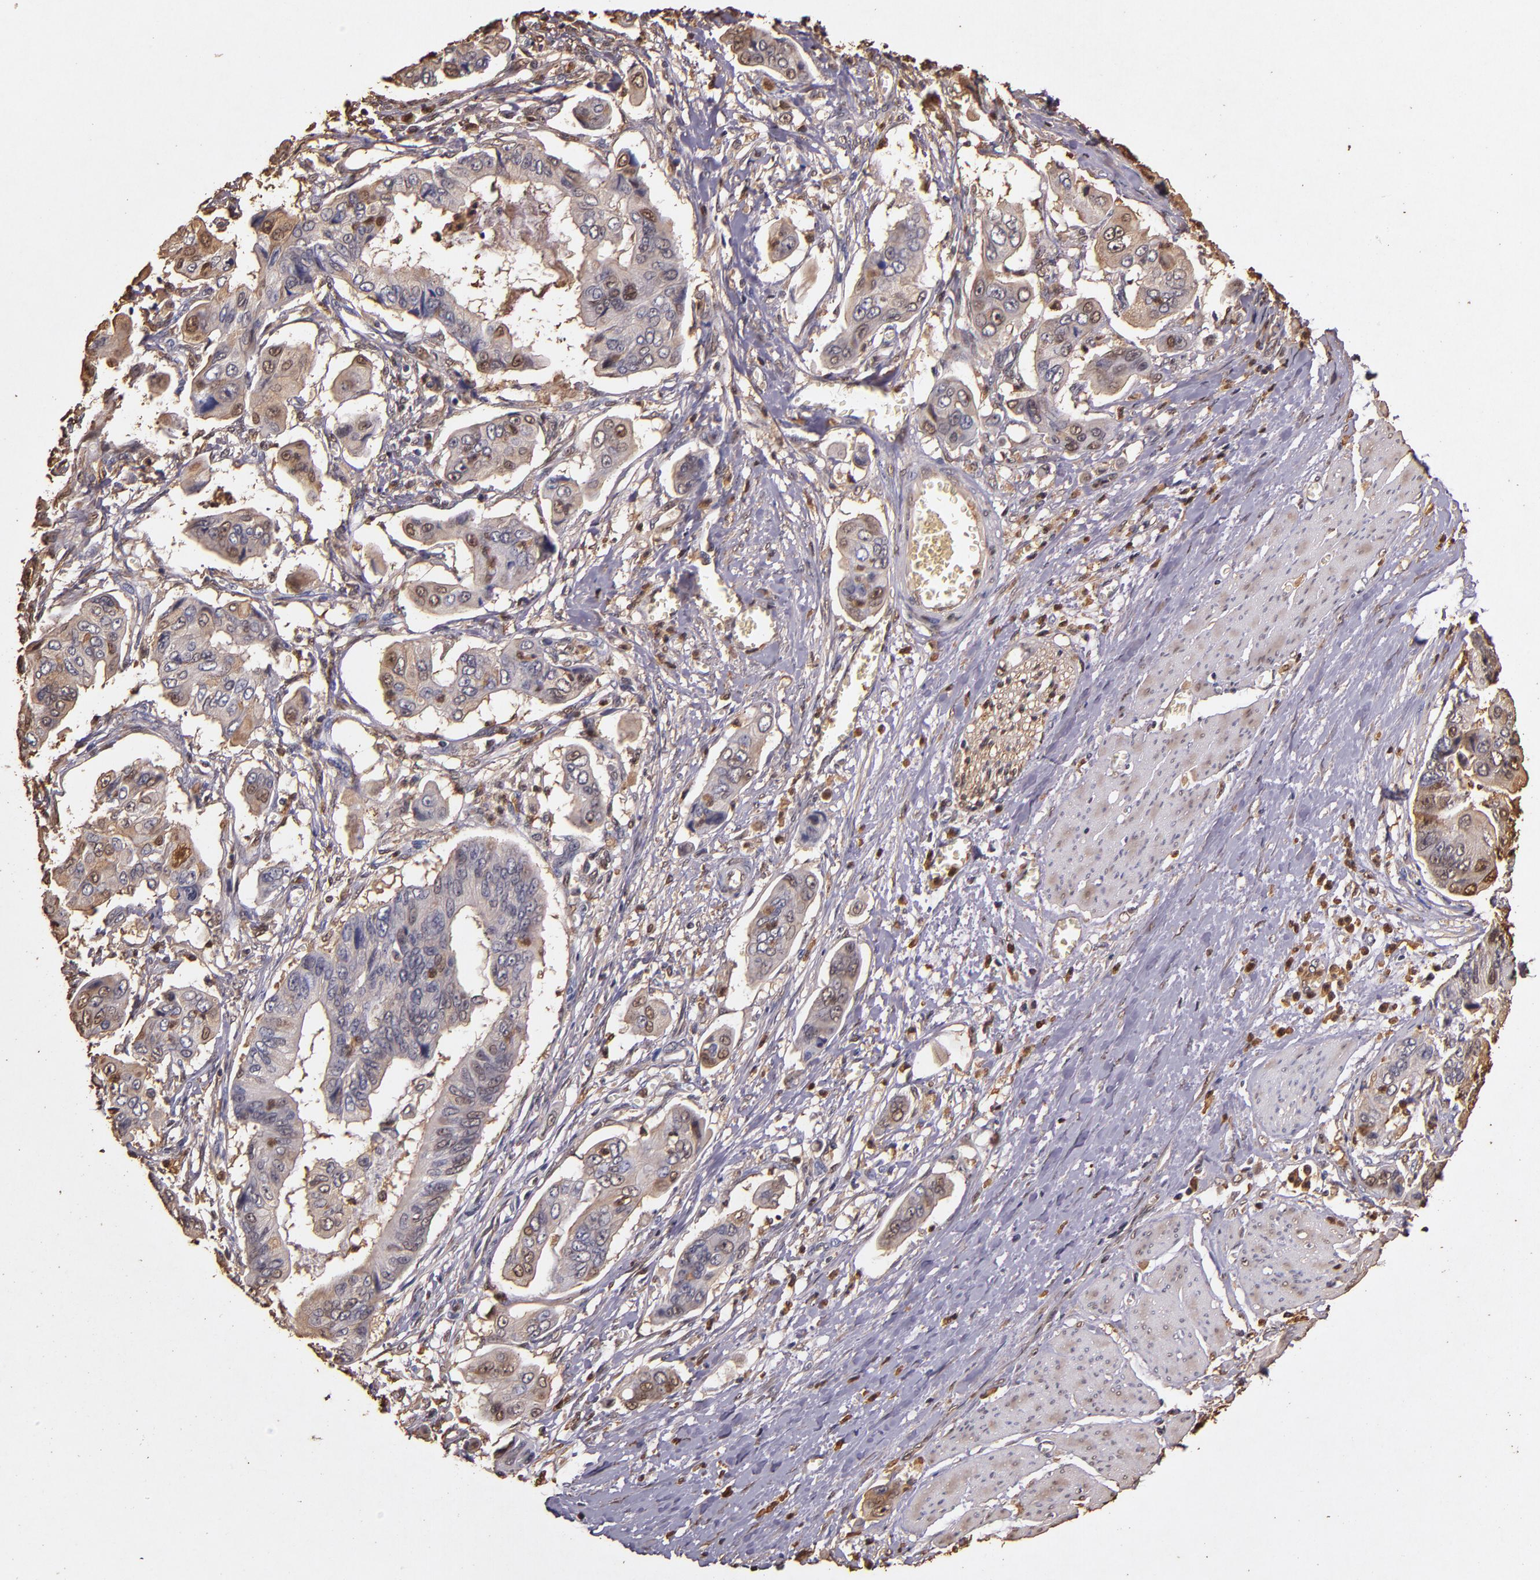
{"staining": {"intensity": "moderate", "quantity": "25%-75%", "location": "cytoplasmic/membranous,nuclear"}, "tissue": "stomach cancer", "cell_type": "Tumor cells", "image_type": "cancer", "snomed": [{"axis": "morphology", "description": "Adenocarcinoma, NOS"}, {"axis": "topography", "description": "Stomach, upper"}], "caption": "Immunohistochemical staining of human stomach cancer (adenocarcinoma) reveals medium levels of moderate cytoplasmic/membranous and nuclear protein expression in about 25%-75% of tumor cells. Nuclei are stained in blue.", "gene": "S100A6", "patient": {"sex": "male", "age": 80}}